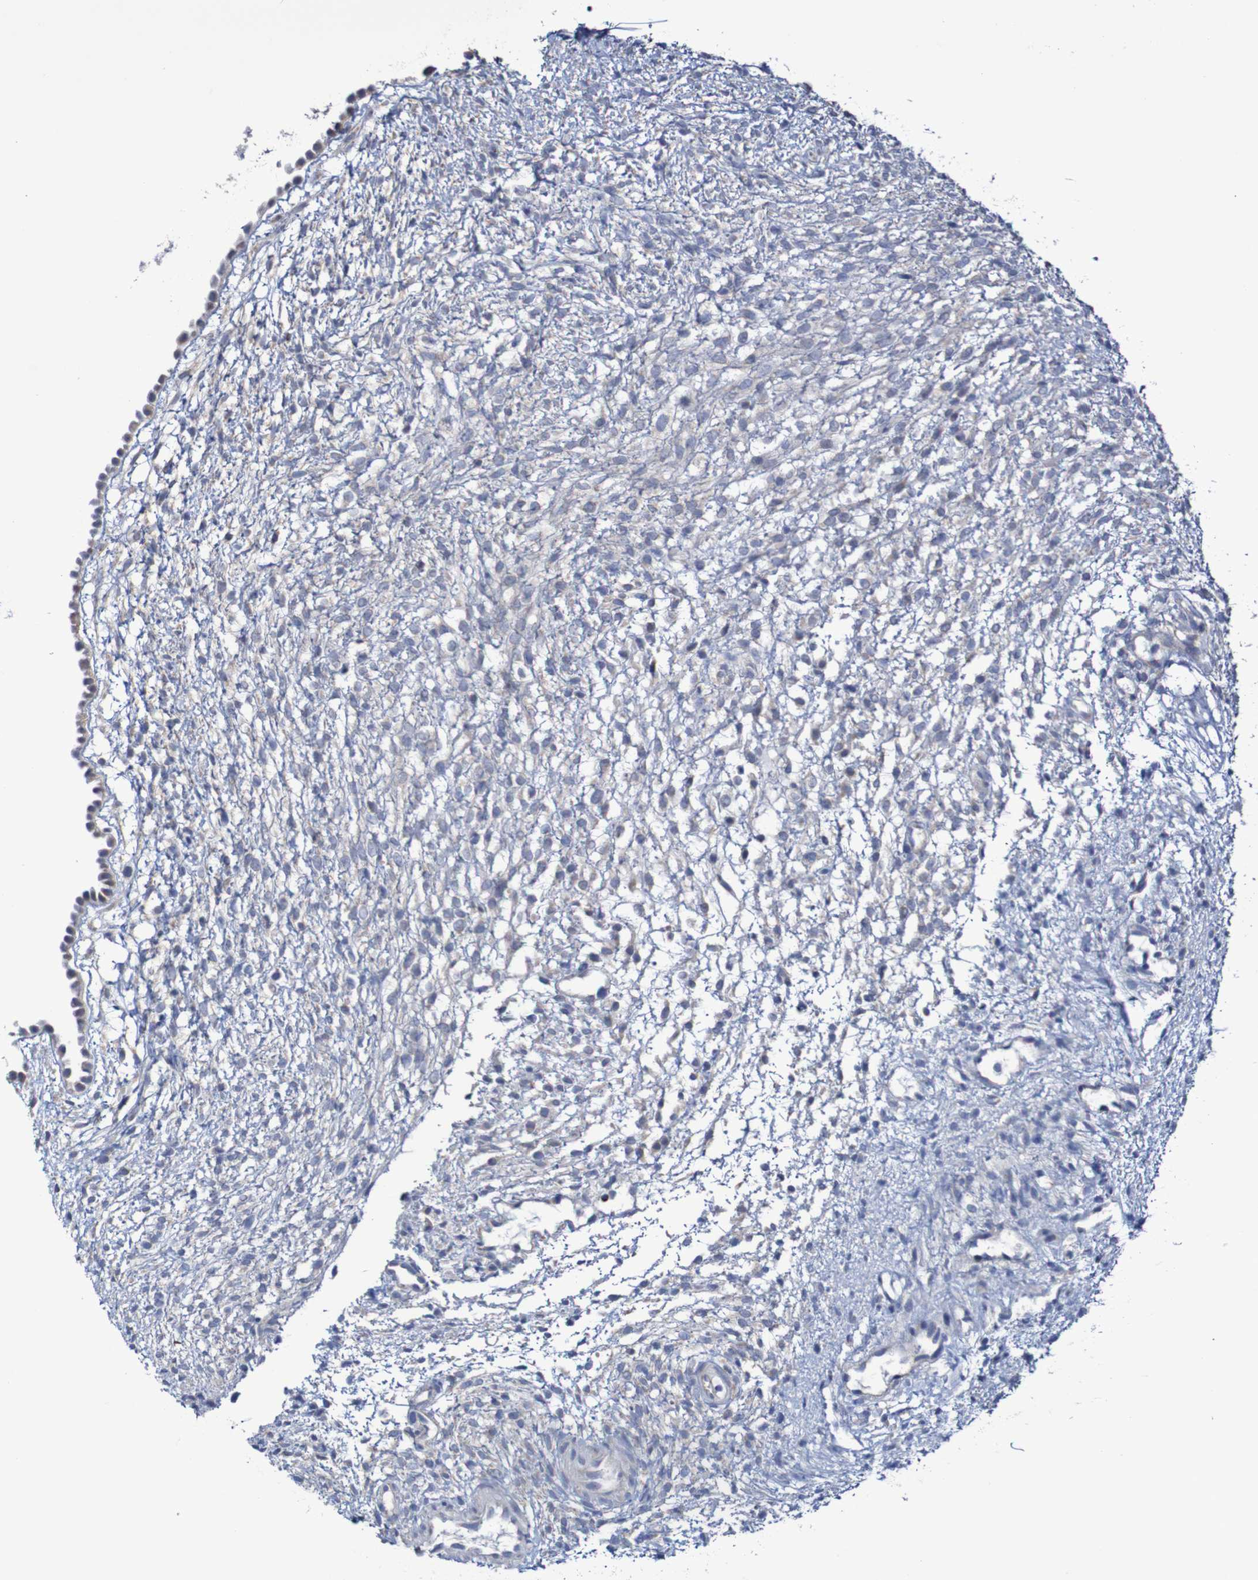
{"staining": {"intensity": "negative", "quantity": "none", "location": "none"}, "tissue": "ovary", "cell_type": "Follicle cells", "image_type": "normal", "snomed": [{"axis": "morphology", "description": "Normal tissue, NOS"}, {"axis": "morphology", "description": "Cyst, NOS"}, {"axis": "topography", "description": "Ovary"}], "caption": "IHC of normal ovary shows no staining in follicle cells. Brightfield microscopy of immunohistochemistry stained with DAB (3,3'-diaminobenzidine) (brown) and hematoxylin (blue), captured at high magnification.", "gene": "C3orf18", "patient": {"sex": "female", "age": 18}}